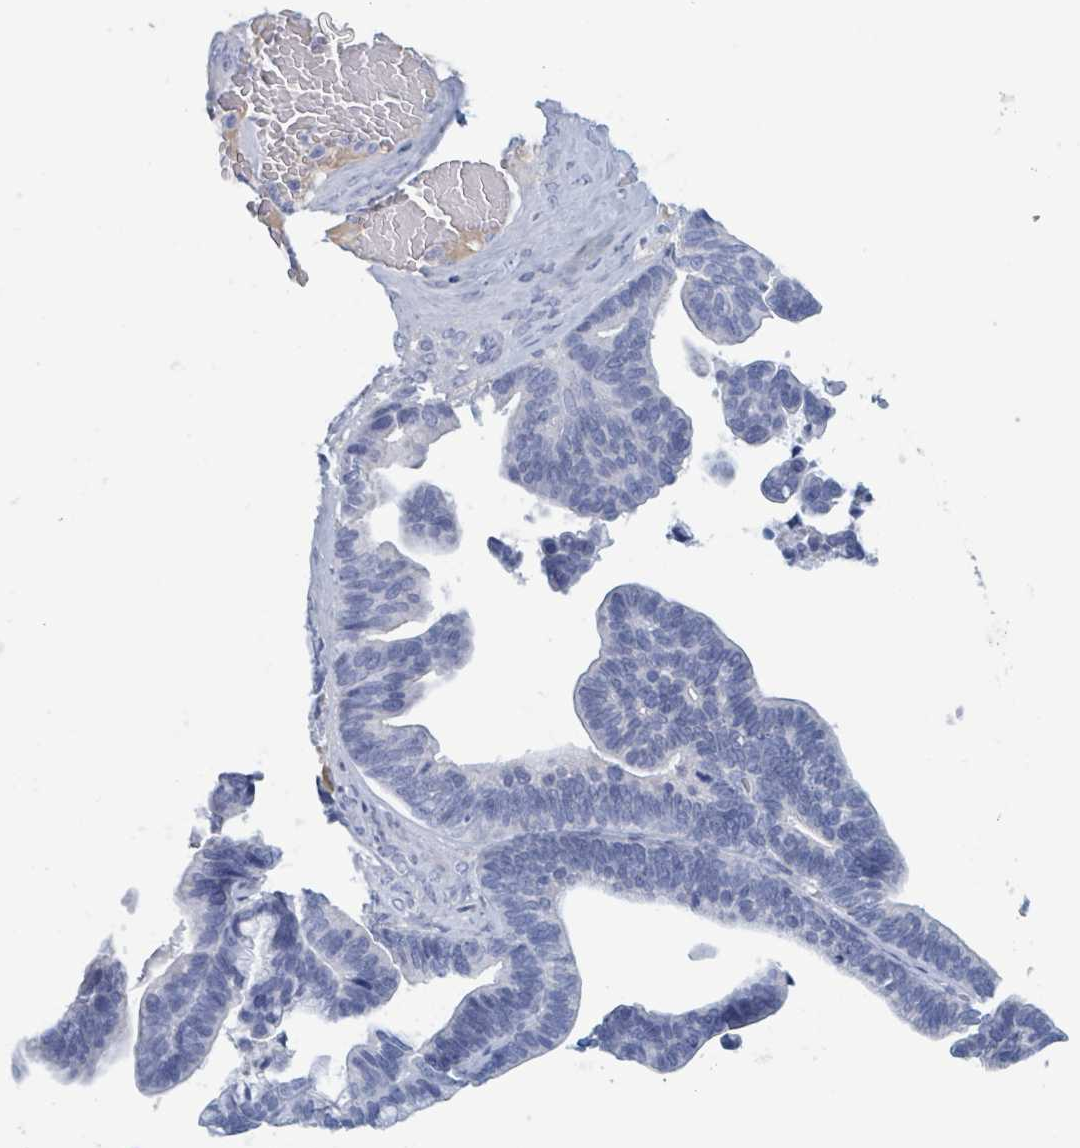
{"staining": {"intensity": "negative", "quantity": "none", "location": "none"}, "tissue": "ovarian cancer", "cell_type": "Tumor cells", "image_type": "cancer", "snomed": [{"axis": "morphology", "description": "Cystadenocarcinoma, serous, NOS"}, {"axis": "topography", "description": "Ovary"}], "caption": "This image is of ovarian serous cystadenocarcinoma stained with IHC to label a protein in brown with the nuclei are counter-stained blue. There is no expression in tumor cells.", "gene": "KLK4", "patient": {"sex": "female", "age": 56}}